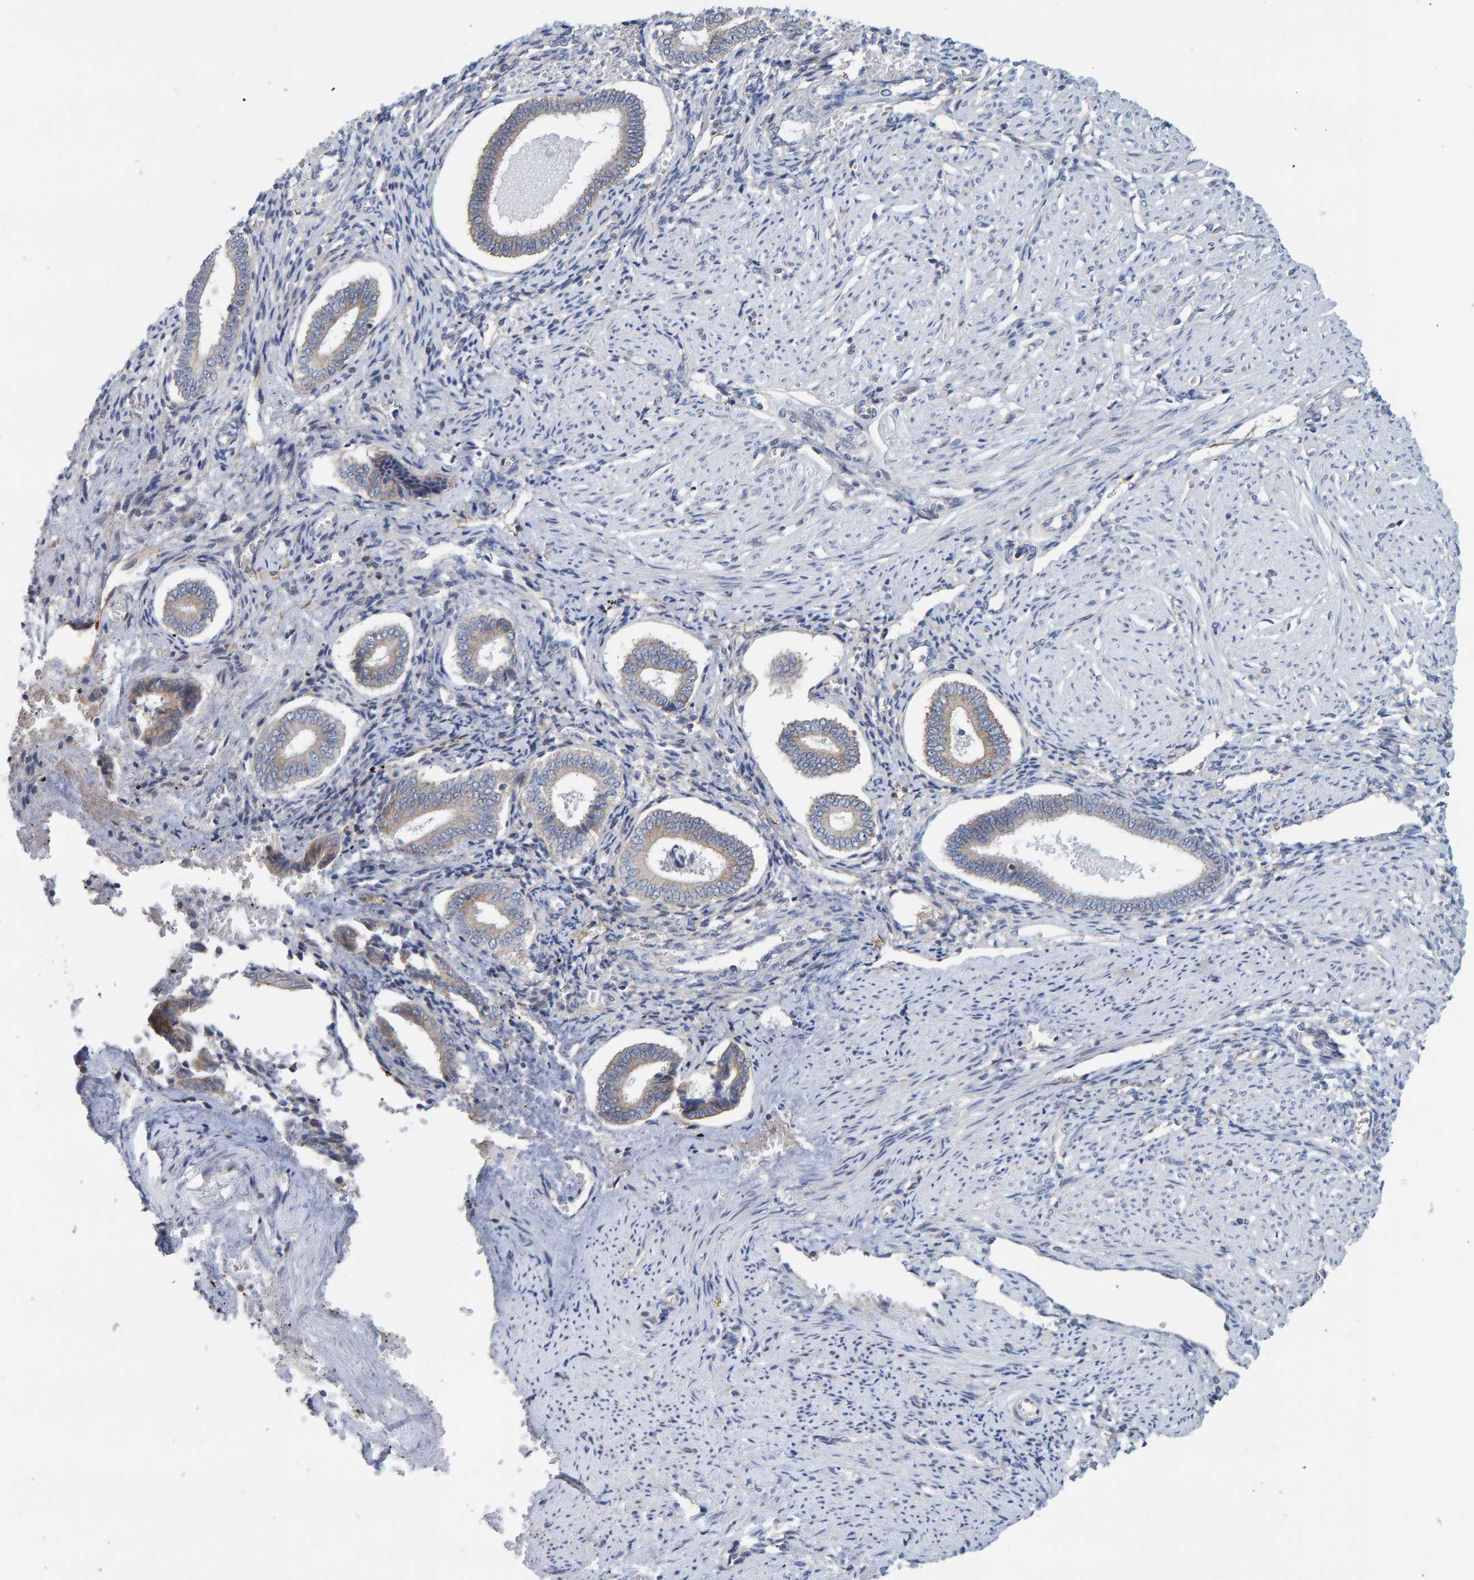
{"staining": {"intensity": "moderate", "quantity": "<25%", "location": "cytoplasmic/membranous"}, "tissue": "endometrium", "cell_type": "Cells in endometrial stroma", "image_type": "normal", "snomed": [{"axis": "morphology", "description": "Normal tissue, NOS"}, {"axis": "topography", "description": "Endometrium"}], "caption": "Immunohistochemical staining of unremarkable endometrium reveals low levels of moderate cytoplasmic/membranous positivity in about <25% of cells in endometrial stroma. The staining was performed using DAB to visualize the protein expression in brown, while the nuclei were stained in blue with hematoxylin (Magnification: 20x).", "gene": "RGP1", "patient": {"sex": "female", "age": 42}}